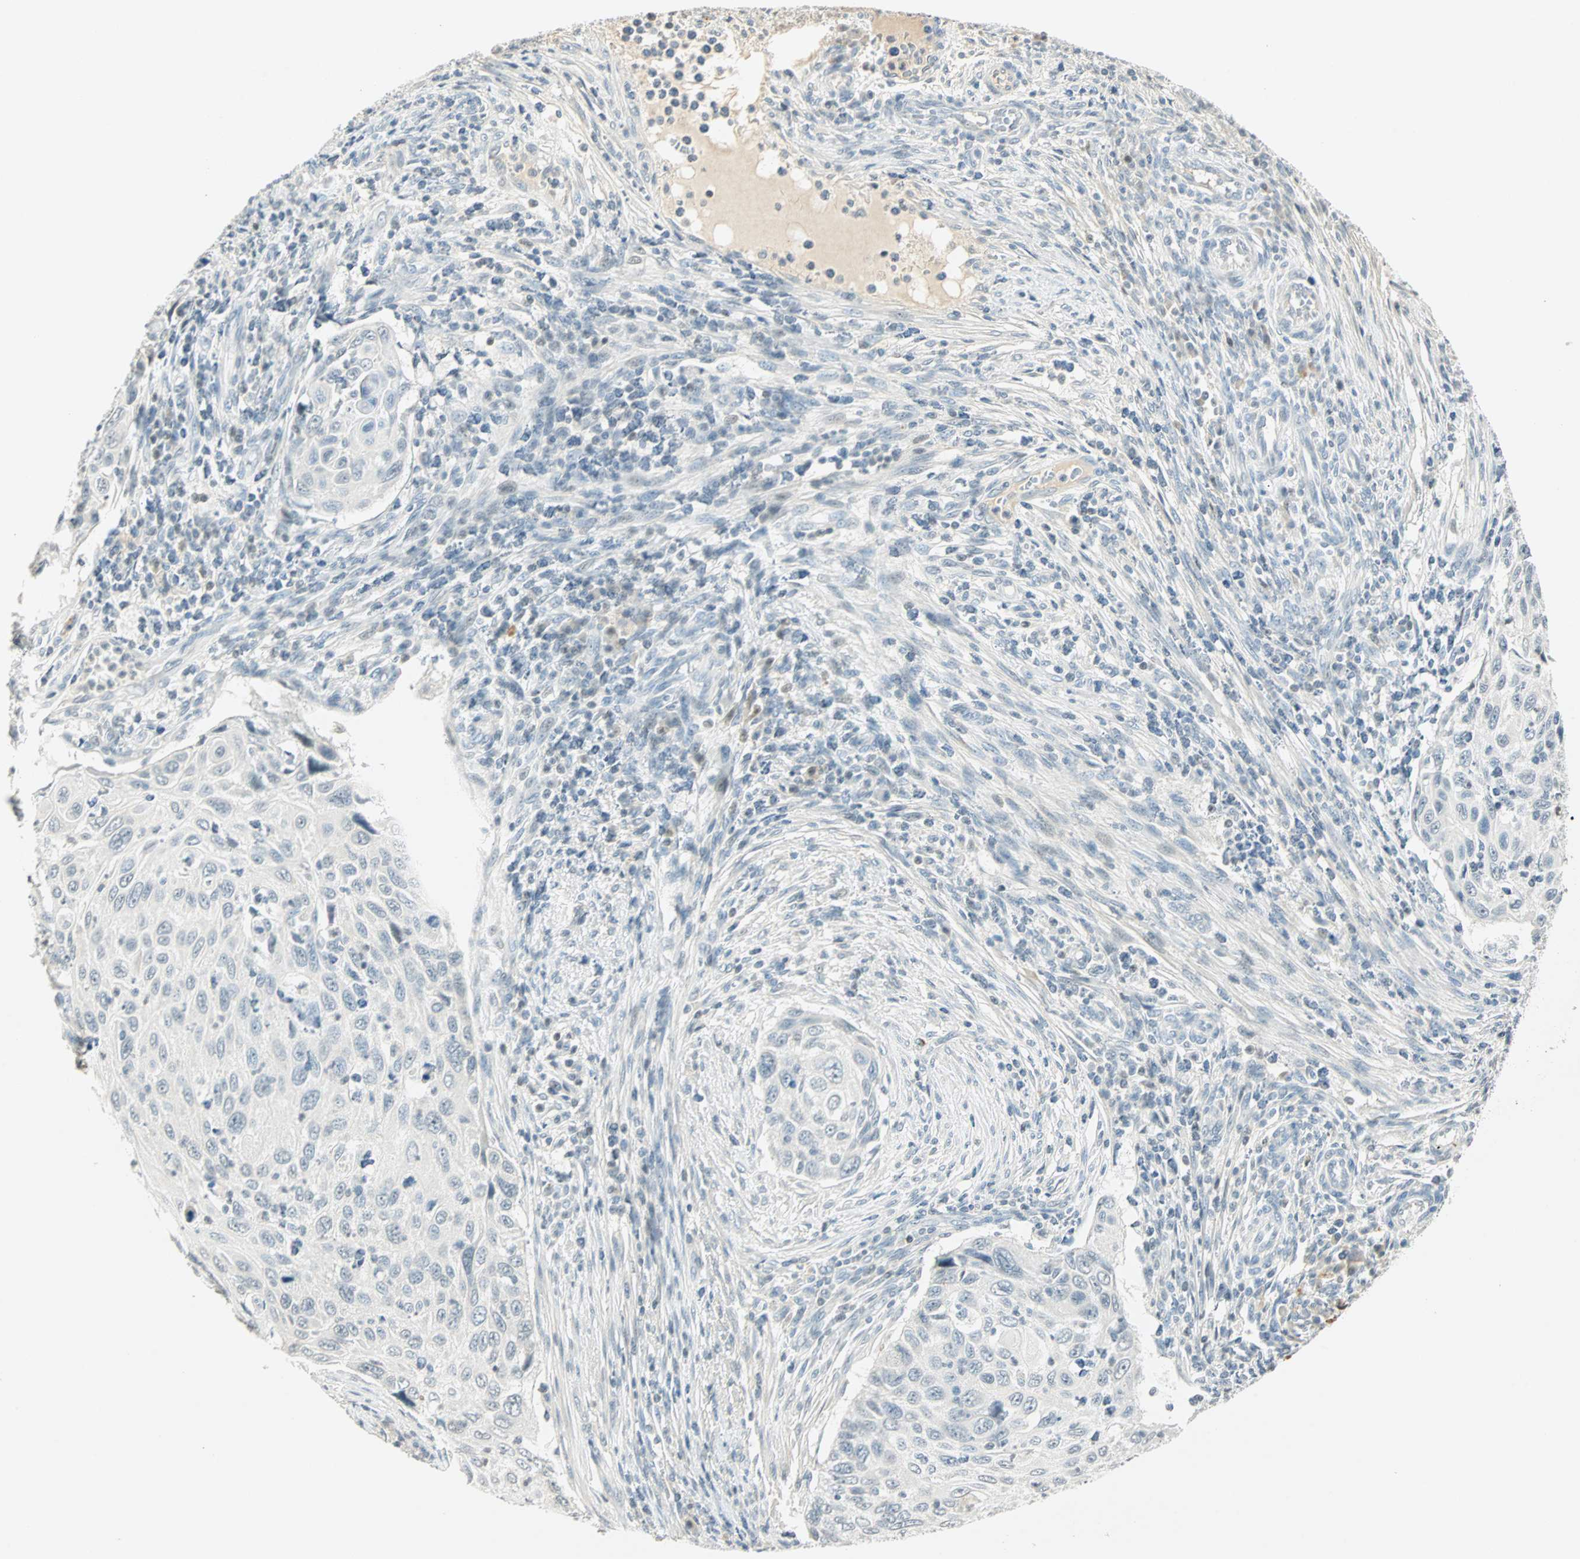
{"staining": {"intensity": "weak", "quantity": "<25%", "location": "nuclear"}, "tissue": "cervical cancer", "cell_type": "Tumor cells", "image_type": "cancer", "snomed": [{"axis": "morphology", "description": "Squamous cell carcinoma, NOS"}, {"axis": "topography", "description": "Cervix"}], "caption": "A micrograph of human cervical cancer (squamous cell carcinoma) is negative for staining in tumor cells.", "gene": "SMAD3", "patient": {"sex": "female", "age": 70}}